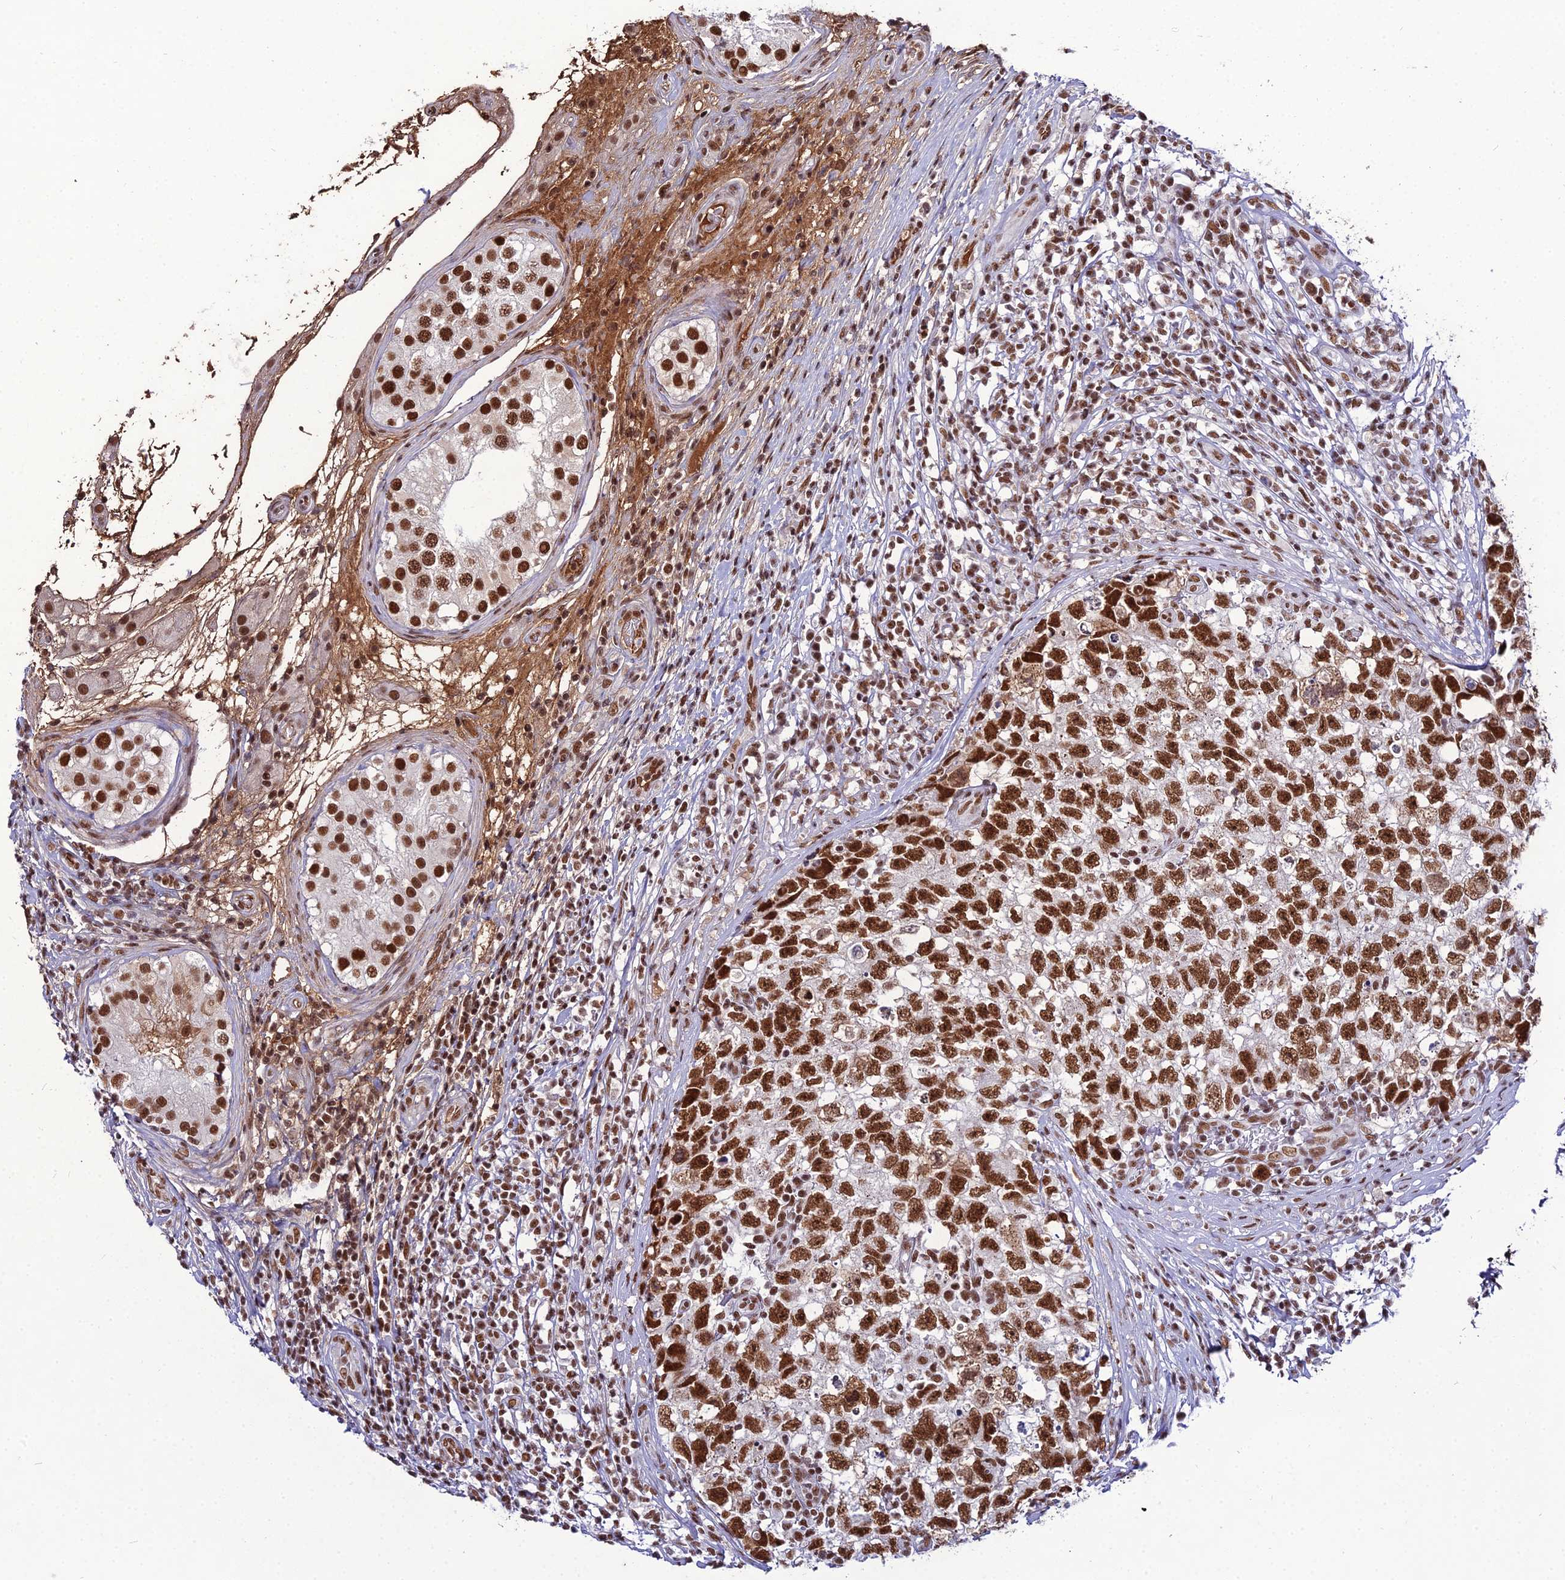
{"staining": {"intensity": "strong", "quantity": ">75%", "location": "nuclear"}, "tissue": "testis cancer", "cell_type": "Tumor cells", "image_type": "cancer", "snomed": [{"axis": "morphology", "description": "Seminoma, NOS"}, {"axis": "morphology", "description": "Carcinoma, Embryonal, NOS"}, {"axis": "topography", "description": "Testis"}], "caption": "IHC image of neoplastic tissue: human testis cancer (seminoma) stained using immunohistochemistry (IHC) displays high levels of strong protein expression localized specifically in the nuclear of tumor cells, appearing as a nuclear brown color.", "gene": "RBM12", "patient": {"sex": "male", "age": 29}}